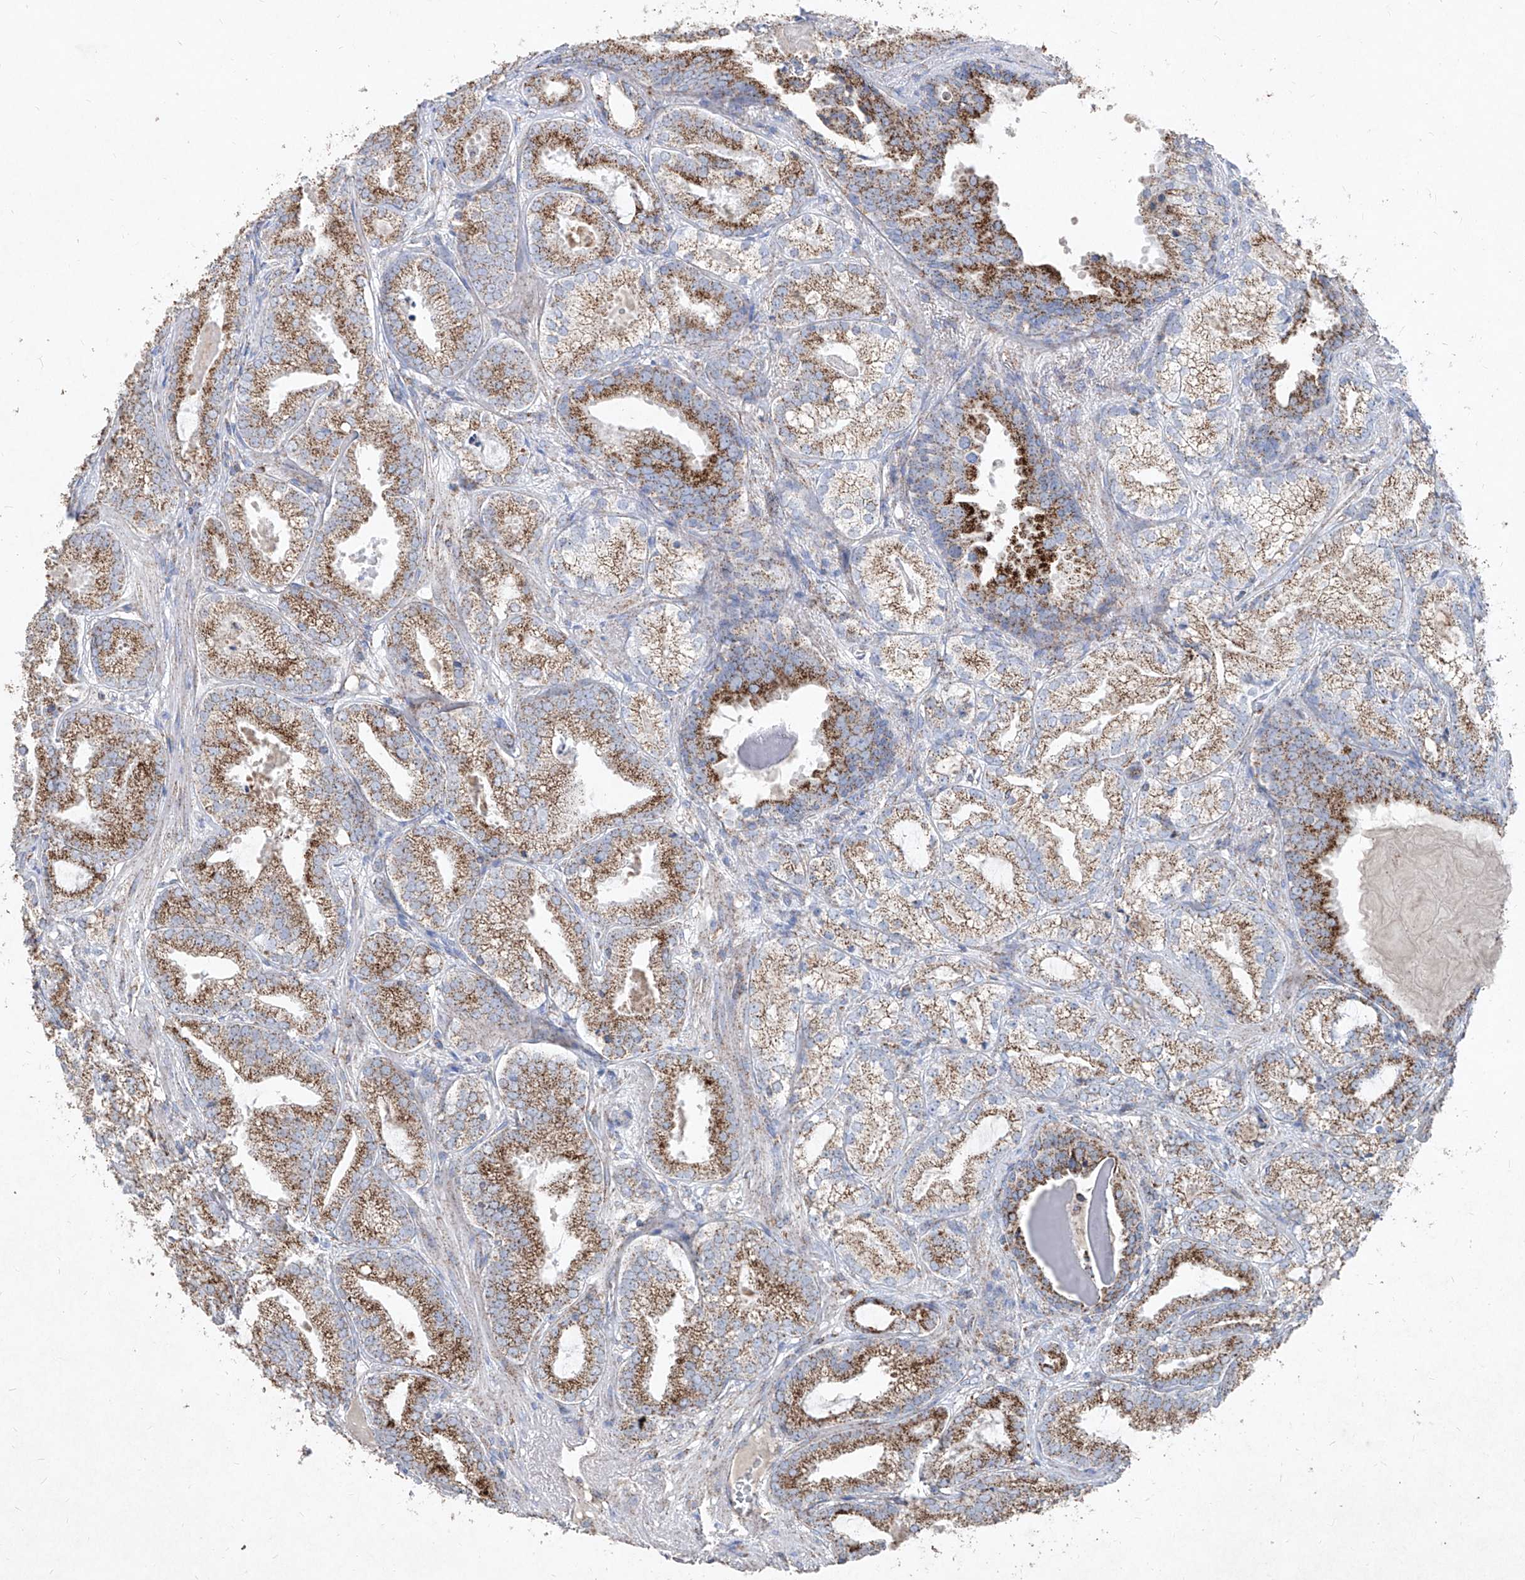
{"staining": {"intensity": "moderate", "quantity": ">75%", "location": "cytoplasmic/membranous"}, "tissue": "prostate cancer", "cell_type": "Tumor cells", "image_type": "cancer", "snomed": [{"axis": "morphology", "description": "Normal morphology"}, {"axis": "morphology", "description": "Adenocarcinoma, Low grade"}, {"axis": "topography", "description": "Prostate"}], "caption": "Moderate cytoplasmic/membranous protein expression is identified in approximately >75% of tumor cells in prostate cancer (adenocarcinoma (low-grade)).", "gene": "ABCD3", "patient": {"sex": "male", "age": 72}}